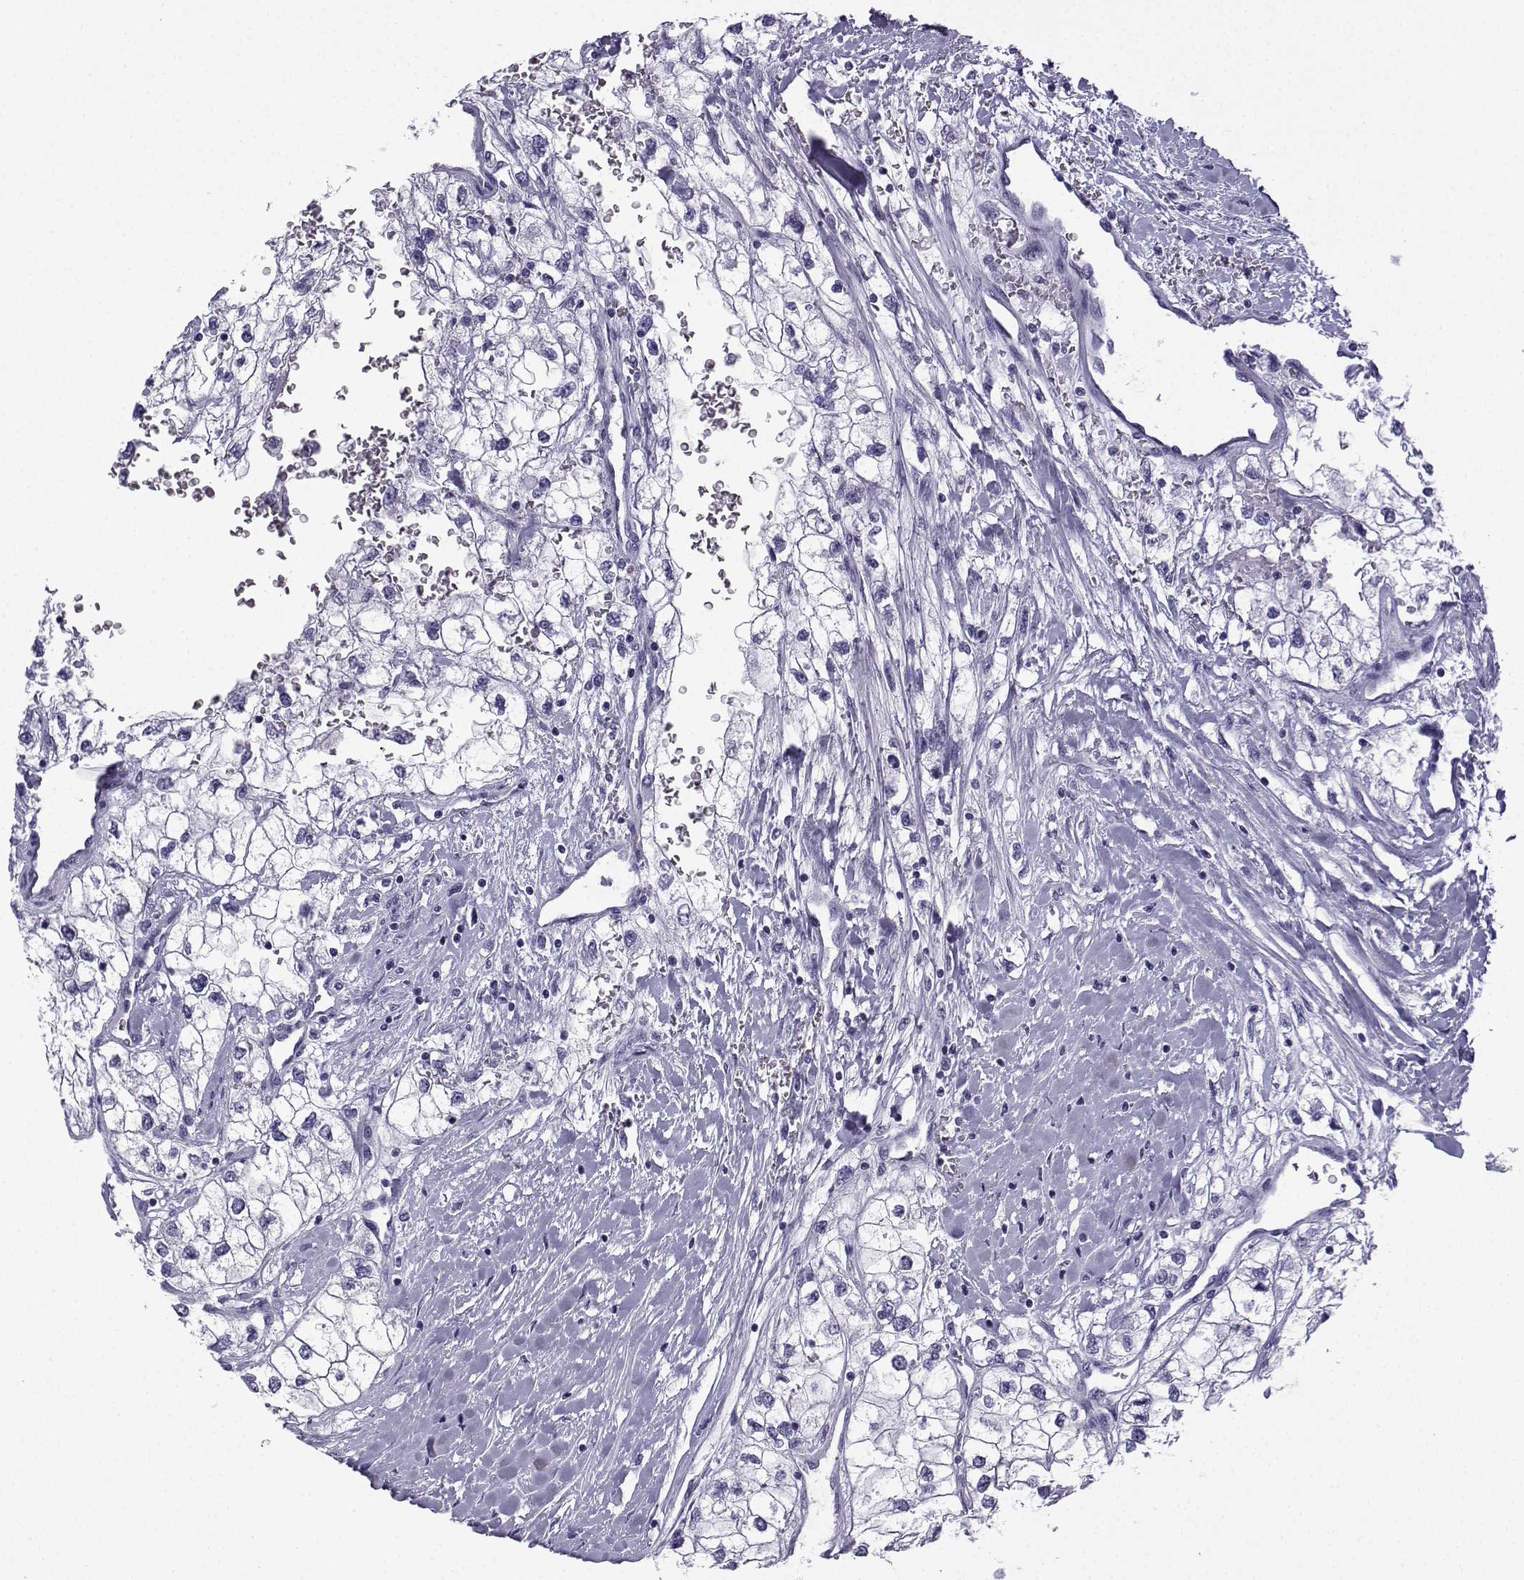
{"staining": {"intensity": "negative", "quantity": "none", "location": "none"}, "tissue": "renal cancer", "cell_type": "Tumor cells", "image_type": "cancer", "snomed": [{"axis": "morphology", "description": "Adenocarcinoma, NOS"}, {"axis": "topography", "description": "Kidney"}], "caption": "This is an immunohistochemistry photomicrograph of renal cancer. There is no expression in tumor cells.", "gene": "ACRBP", "patient": {"sex": "male", "age": 59}}